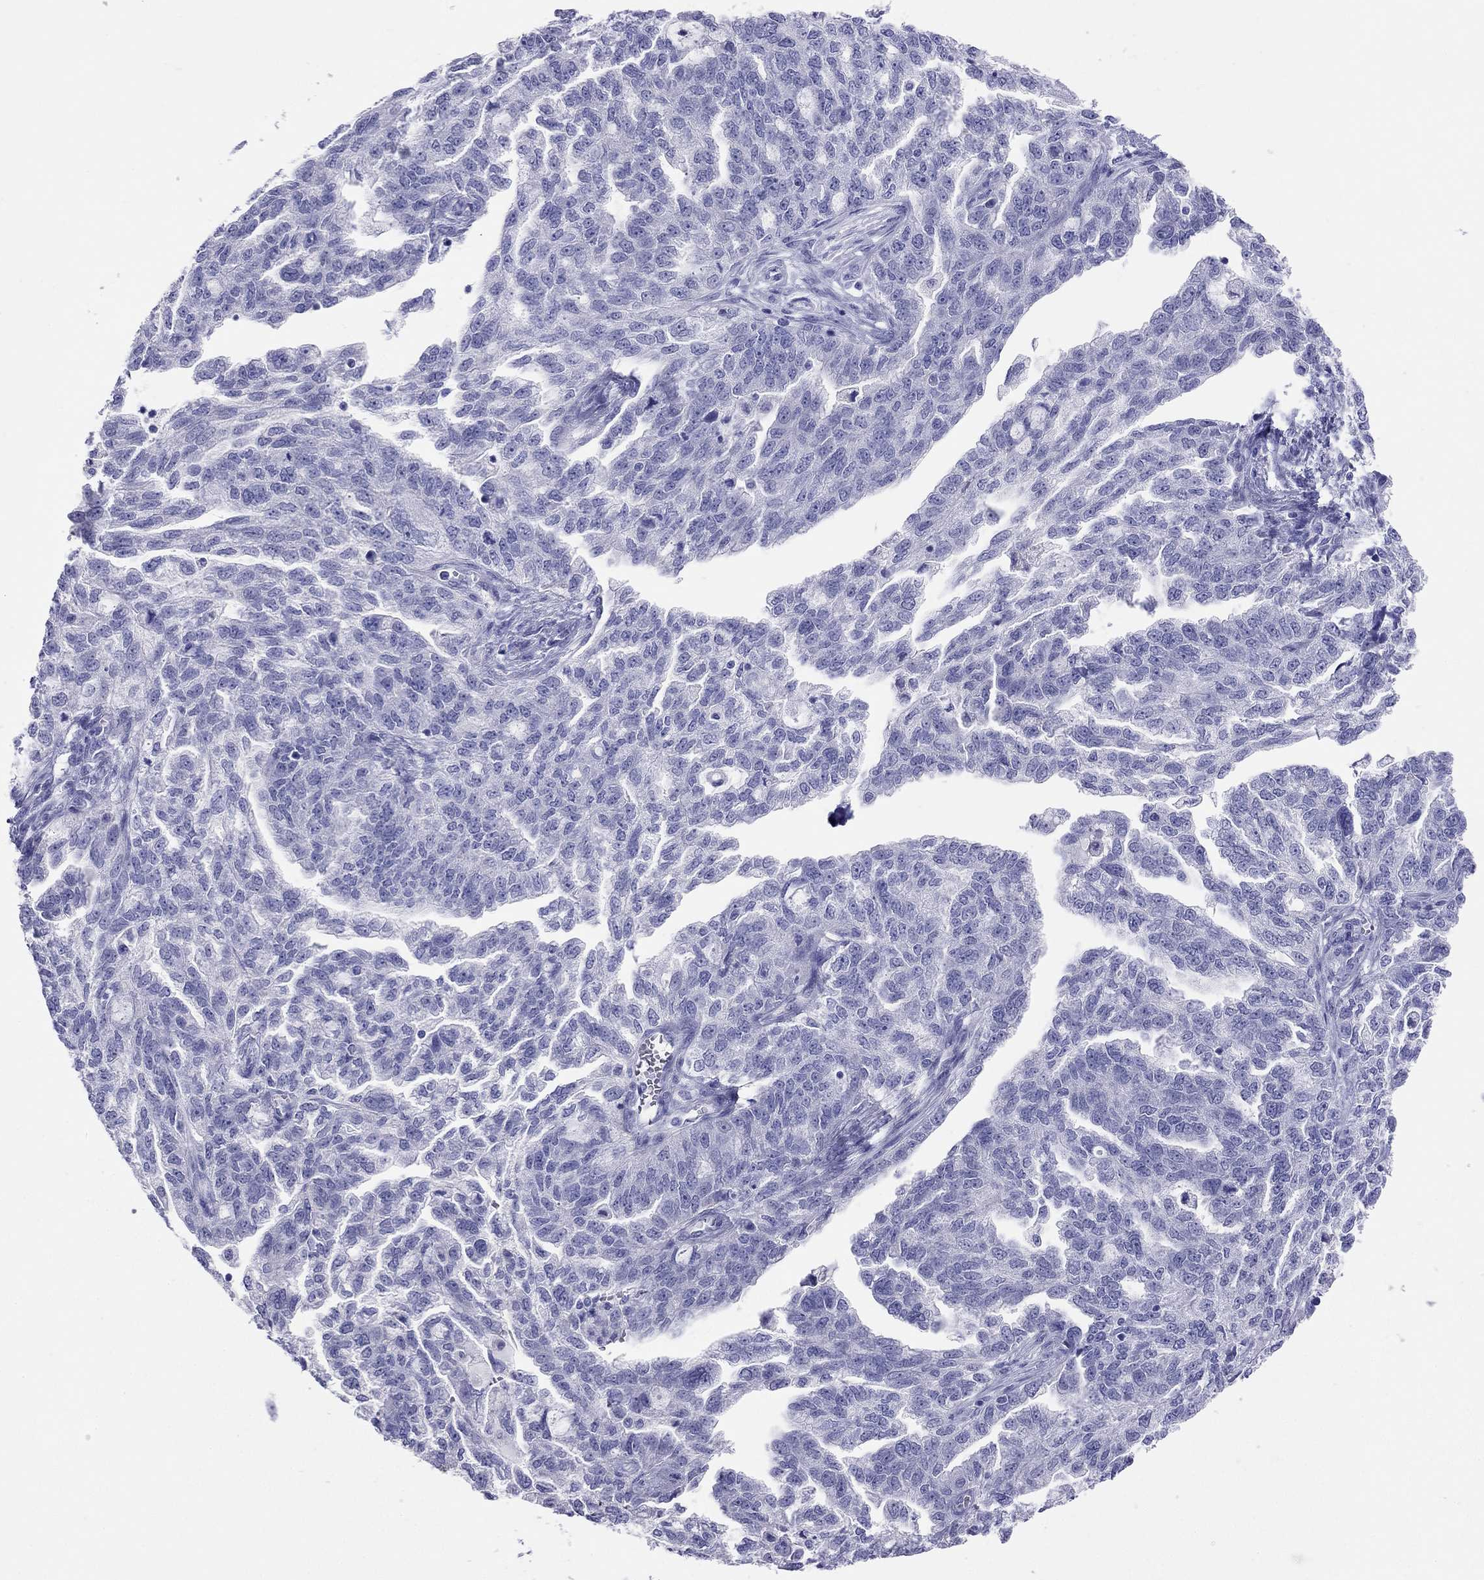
{"staining": {"intensity": "negative", "quantity": "none", "location": "none"}, "tissue": "ovarian cancer", "cell_type": "Tumor cells", "image_type": "cancer", "snomed": [{"axis": "morphology", "description": "Cystadenocarcinoma, serous, NOS"}, {"axis": "topography", "description": "Ovary"}], "caption": "Tumor cells show no significant staining in ovarian cancer (serous cystadenocarcinoma).", "gene": "HLA-DQB2", "patient": {"sex": "female", "age": 51}}